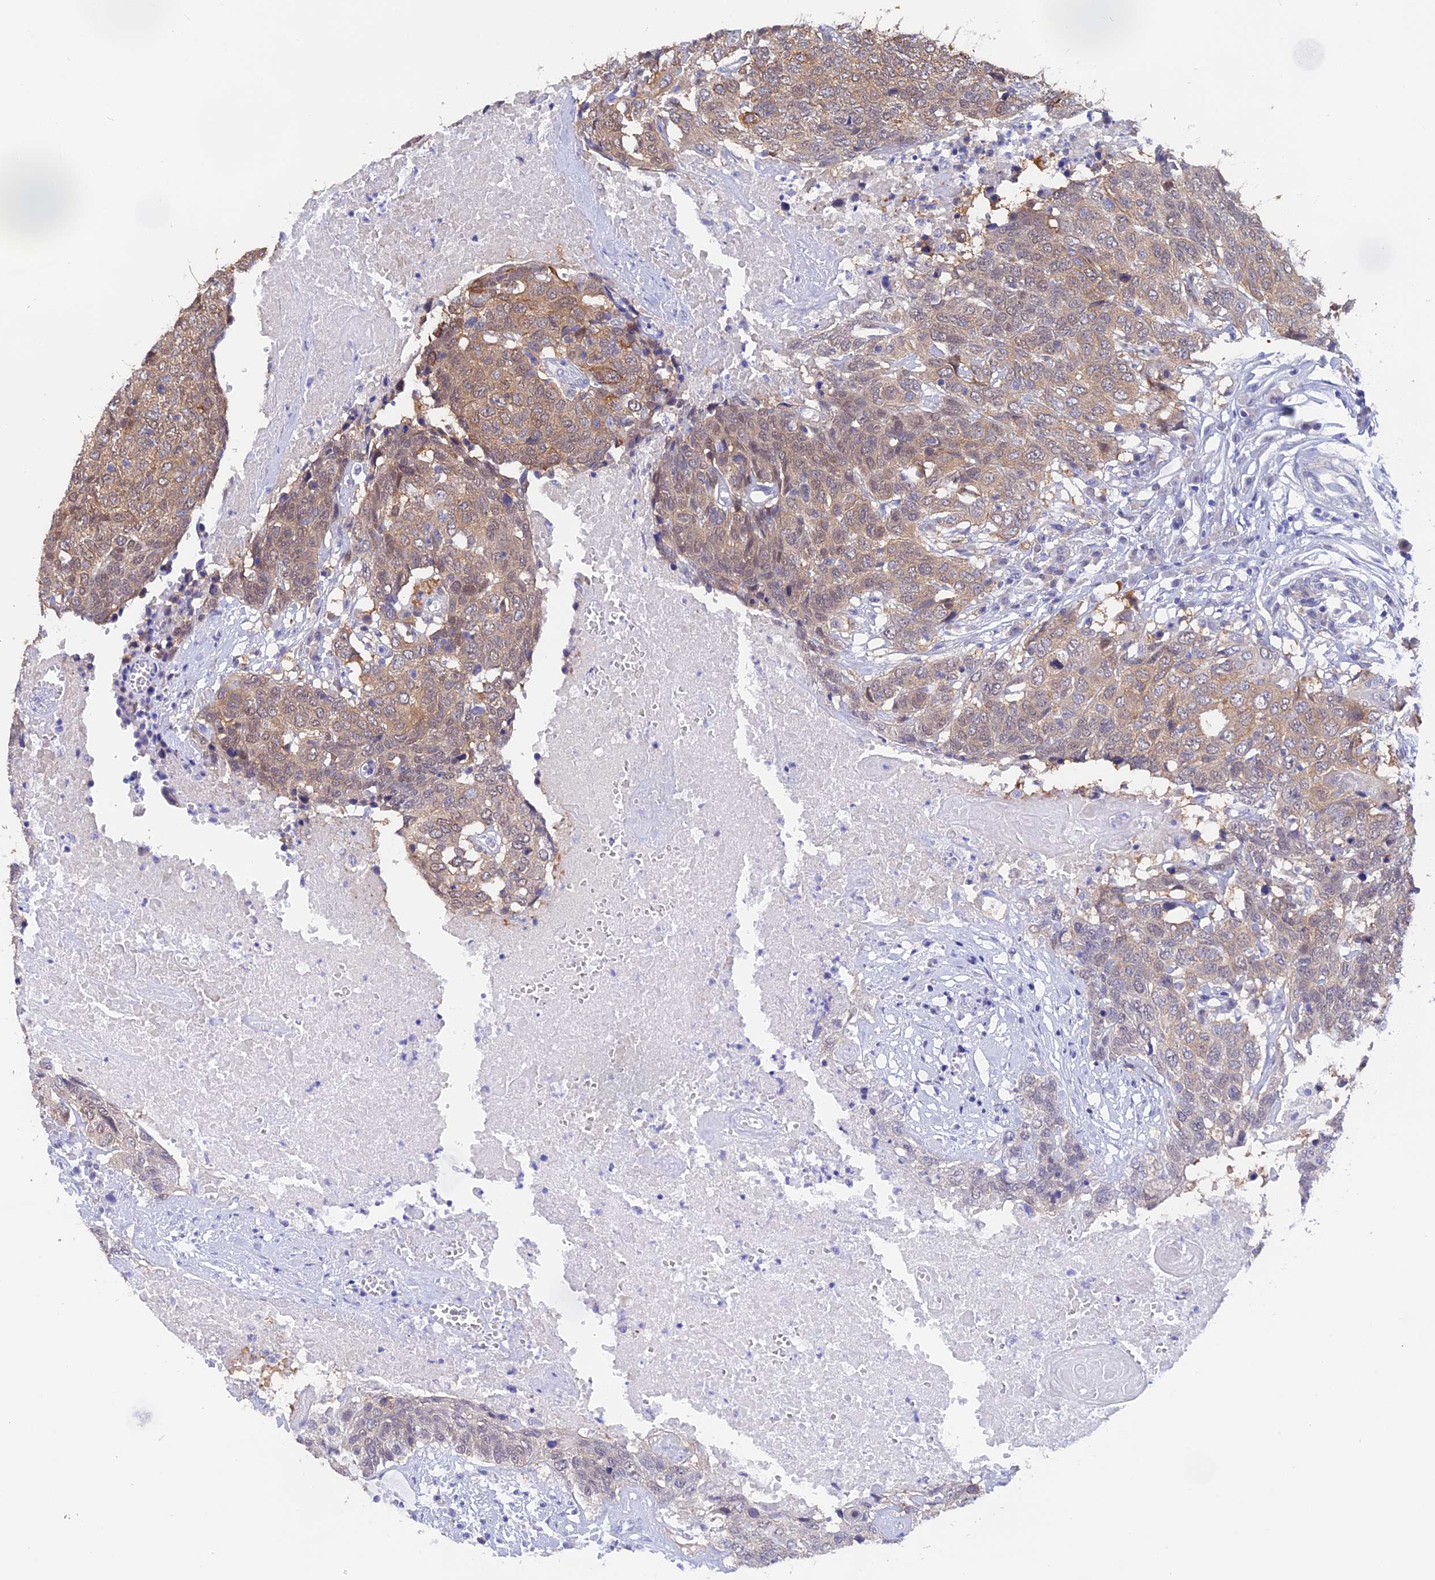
{"staining": {"intensity": "weak", "quantity": ">75%", "location": "cytoplasmic/membranous"}, "tissue": "head and neck cancer", "cell_type": "Tumor cells", "image_type": "cancer", "snomed": [{"axis": "morphology", "description": "Squamous cell carcinoma, NOS"}, {"axis": "topography", "description": "Head-Neck"}], "caption": "Head and neck cancer stained for a protein (brown) demonstrates weak cytoplasmic/membranous positive expression in about >75% of tumor cells.", "gene": "STUB1", "patient": {"sex": "male", "age": 66}}